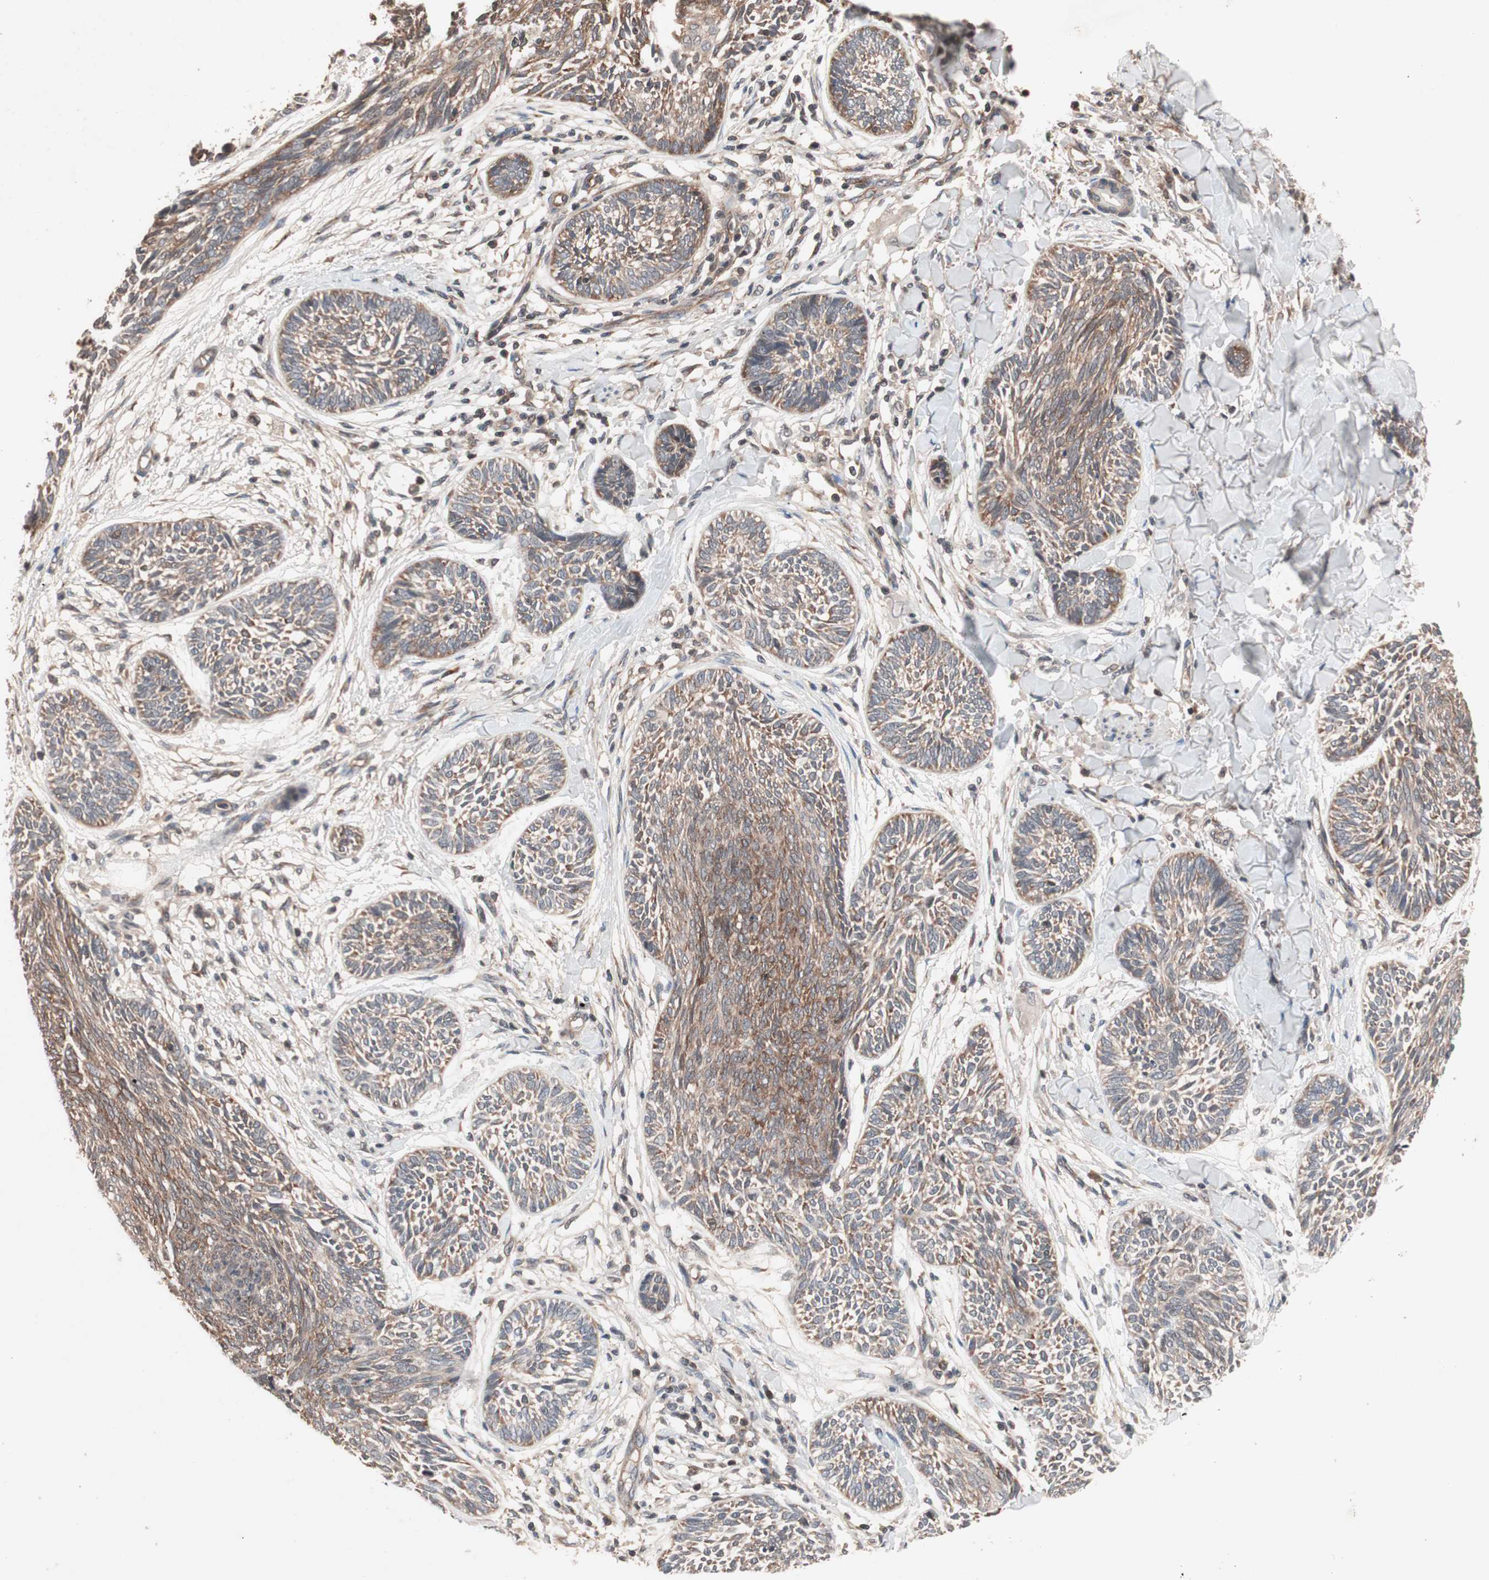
{"staining": {"intensity": "weak", "quantity": "25%-75%", "location": "cytoplasmic/membranous"}, "tissue": "skin cancer", "cell_type": "Tumor cells", "image_type": "cancer", "snomed": [{"axis": "morphology", "description": "Papilloma, NOS"}, {"axis": "morphology", "description": "Basal cell carcinoma"}, {"axis": "topography", "description": "Skin"}], "caption": "DAB (3,3'-diaminobenzidine) immunohistochemical staining of human skin cancer (papilloma) reveals weak cytoplasmic/membranous protein expression in approximately 25%-75% of tumor cells. (DAB IHC with brightfield microscopy, high magnification).", "gene": "IRS1", "patient": {"sex": "male", "age": 87}}